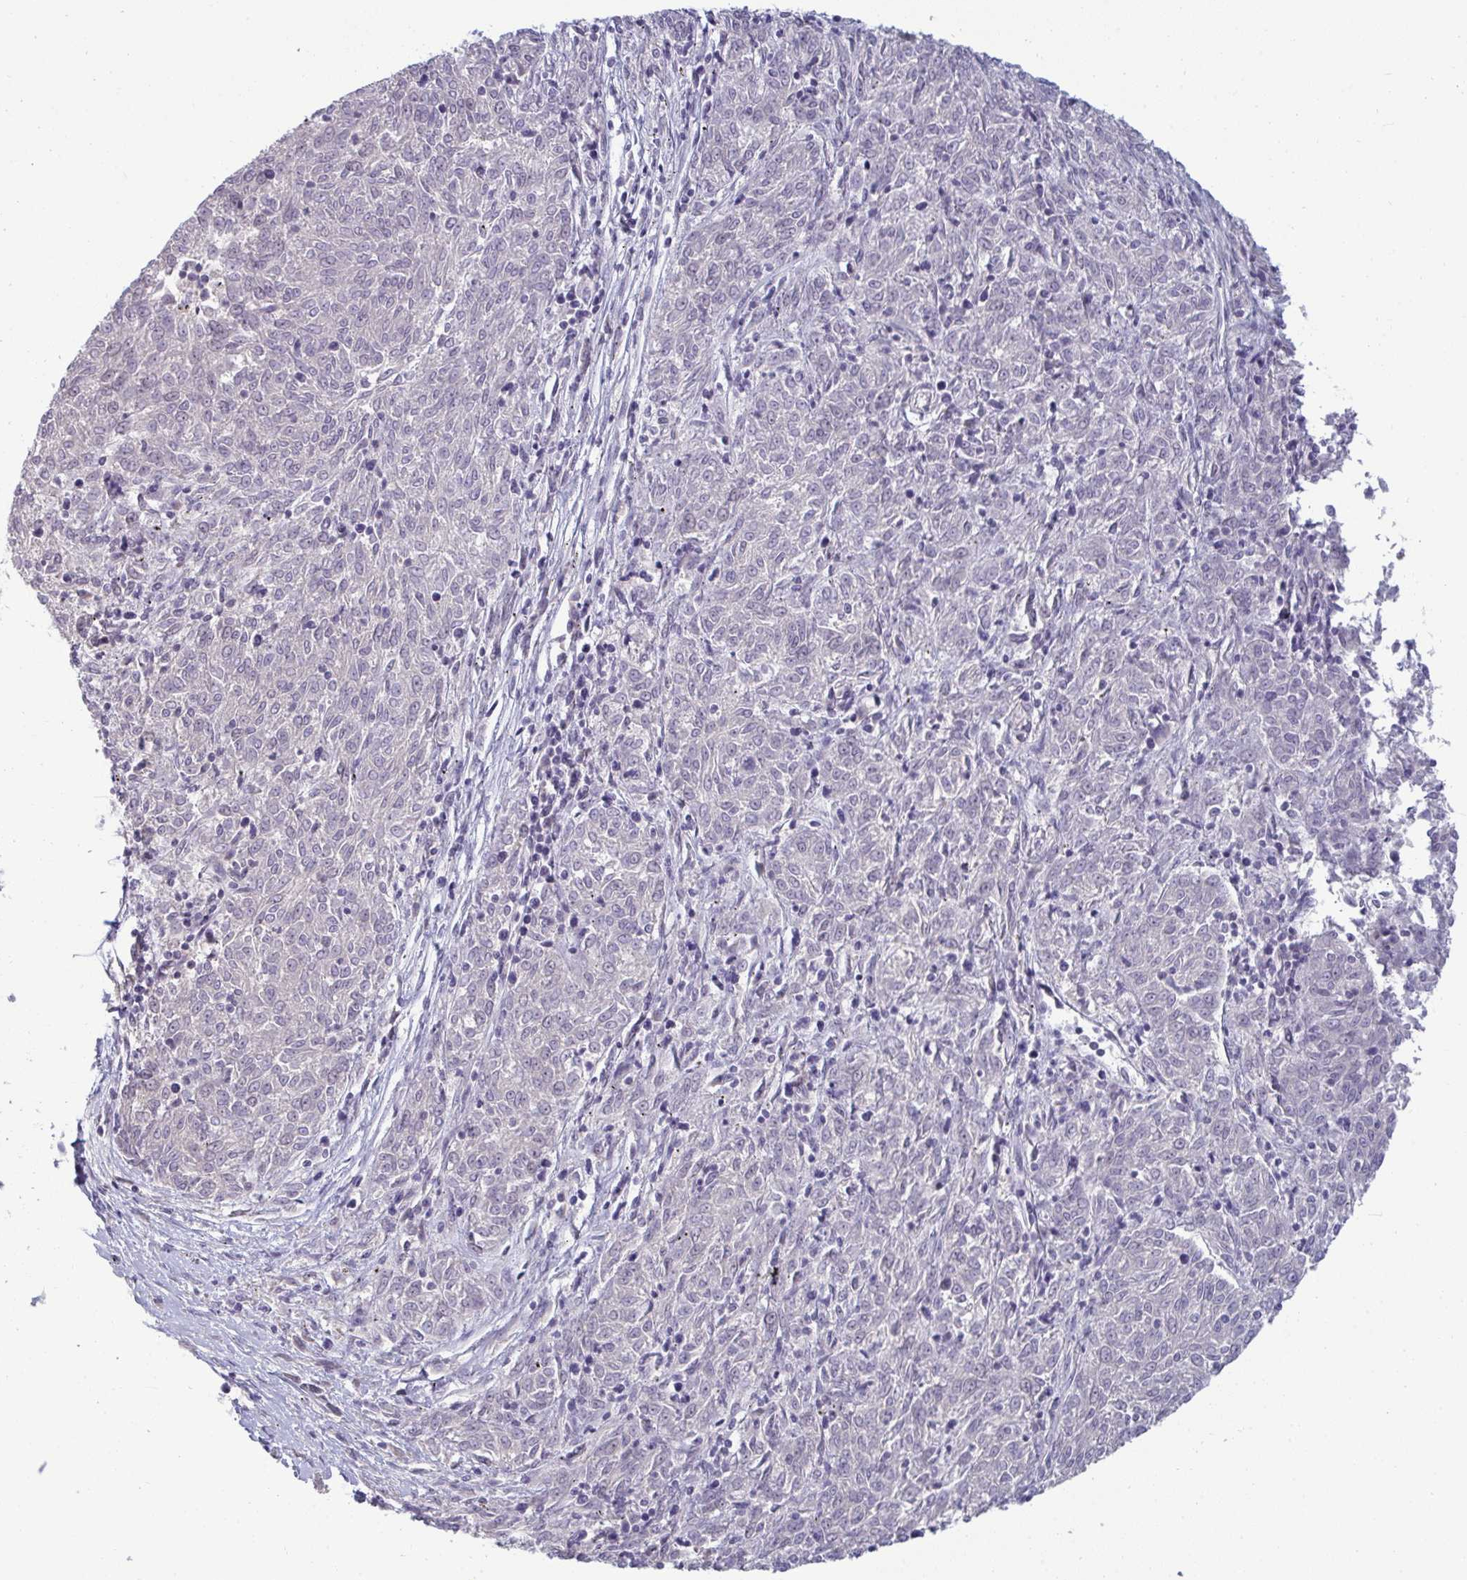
{"staining": {"intensity": "negative", "quantity": "none", "location": "none"}, "tissue": "melanoma", "cell_type": "Tumor cells", "image_type": "cancer", "snomed": [{"axis": "morphology", "description": "Malignant melanoma, NOS"}, {"axis": "topography", "description": "Skin"}], "caption": "Immunohistochemistry (IHC) of human malignant melanoma exhibits no staining in tumor cells.", "gene": "RNASEH1", "patient": {"sex": "female", "age": 72}}